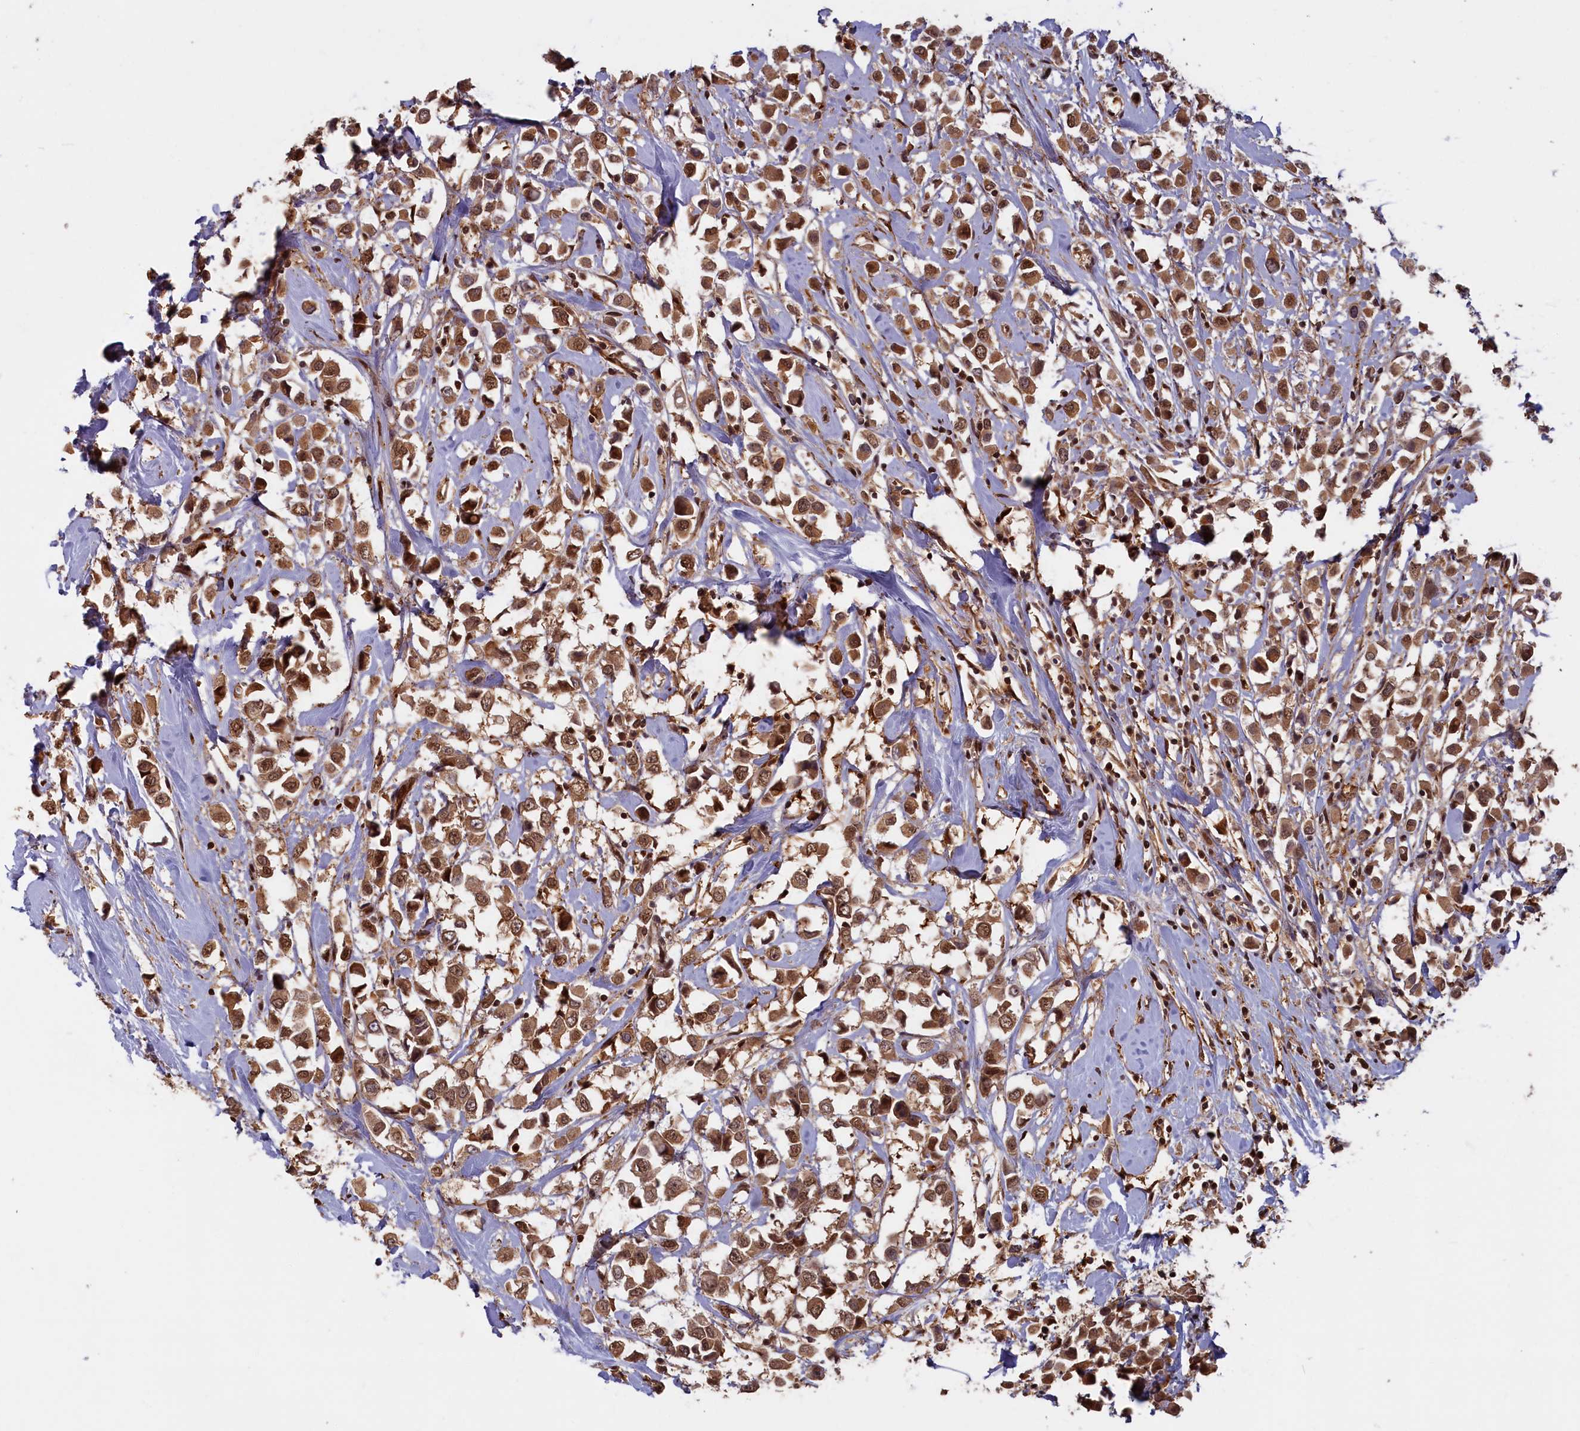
{"staining": {"intensity": "moderate", "quantity": ">75%", "location": "cytoplasmic/membranous,nuclear"}, "tissue": "breast cancer", "cell_type": "Tumor cells", "image_type": "cancer", "snomed": [{"axis": "morphology", "description": "Duct carcinoma"}, {"axis": "topography", "description": "Breast"}], "caption": "High-magnification brightfield microscopy of infiltrating ductal carcinoma (breast) stained with DAB (3,3'-diaminobenzidine) (brown) and counterstained with hematoxylin (blue). tumor cells exhibit moderate cytoplasmic/membranous and nuclear expression is seen in approximately>75% of cells. Ihc stains the protein in brown and the nuclei are stained blue.", "gene": "HIF3A", "patient": {"sex": "female", "age": 61}}